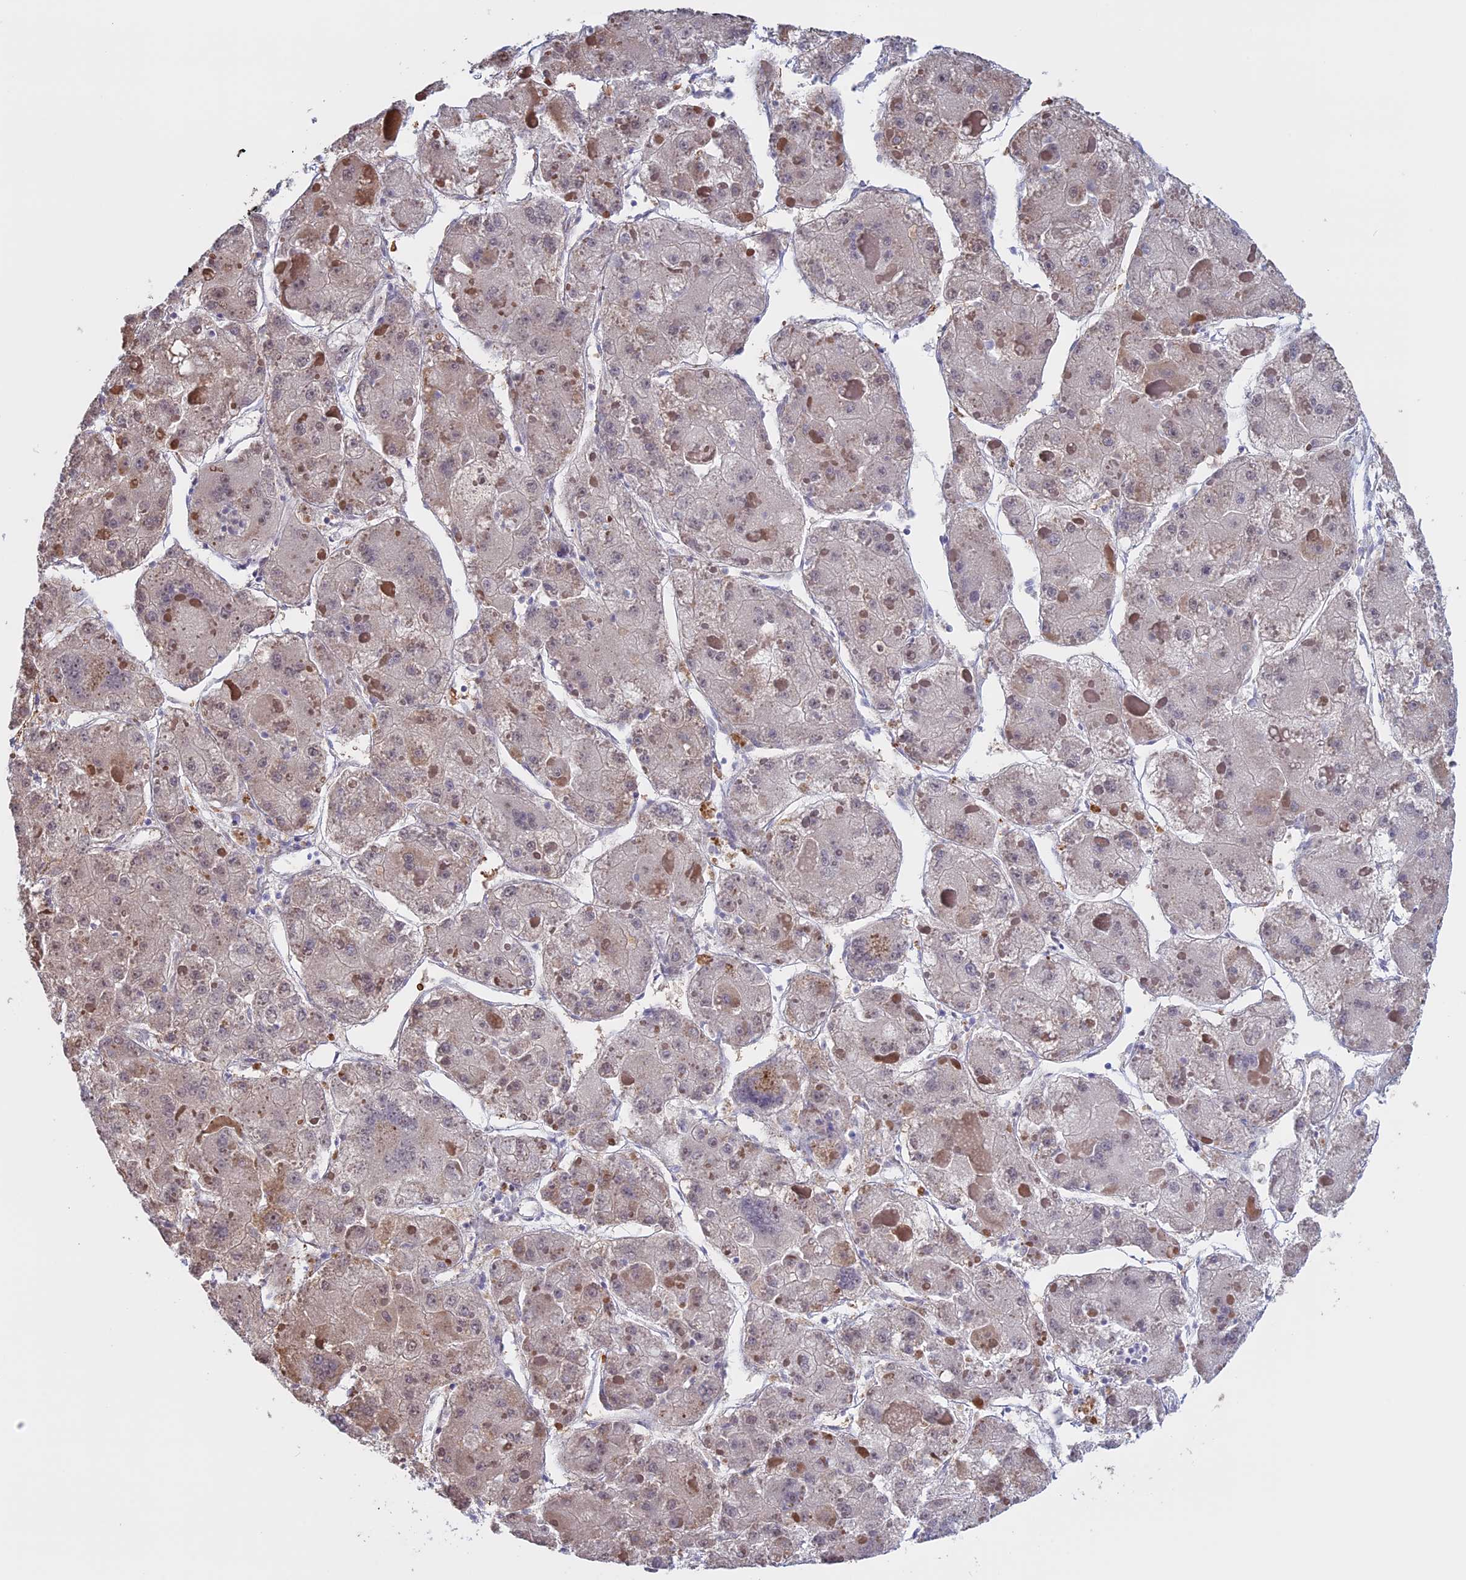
{"staining": {"intensity": "weak", "quantity": "<25%", "location": "nuclear"}, "tissue": "liver cancer", "cell_type": "Tumor cells", "image_type": "cancer", "snomed": [{"axis": "morphology", "description": "Carcinoma, Hepatocellular, NOS"}, {"axis": "topography", "description": "Liver"}], "caption": "This micrograph is of liver cancer stained with immunohistochemistry to label a protein in brown with the nuclei are counter-stained blue. There is no positivity in tumor cells.", "gene": "LHFPL2", "patient": {"sex": "female", "age": 73}}